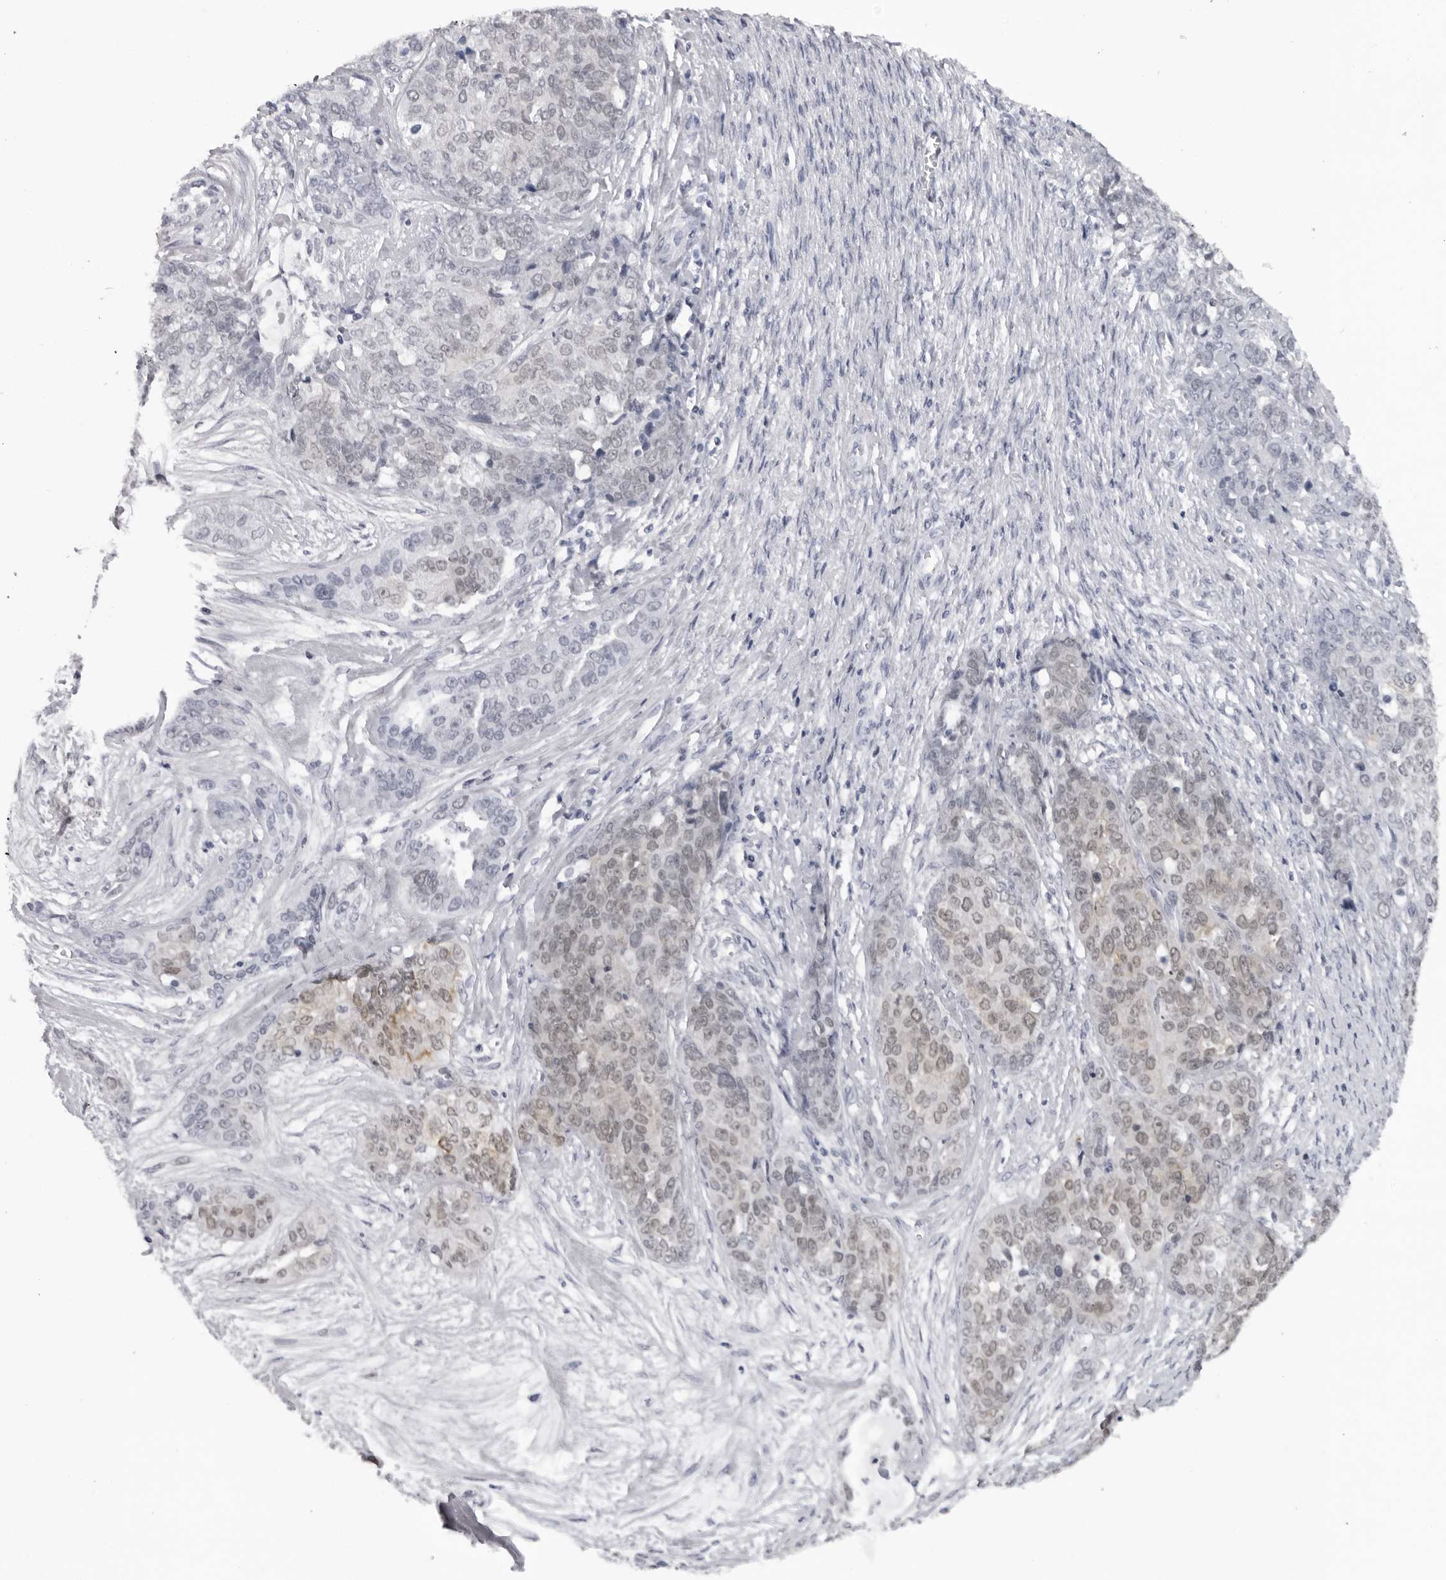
{"staining": {"intensity": "weak", "quantity": "25%-75%", "location": "nuclear"}, "tissue": "ovarian cancer", "cell_type": "Tumor cells", "image_type": "cancer", "snomed": [{"axis": "morphology", "description": "Cystadenocarcinoma, serous, NOS"}, {"axis": "topography", "description": "Ovary"}], "caption": "Weak nuclear protein expression is present in approximately 25%-75% of tumor cells in serous cystadenocarcinoma (ovarian).", "gene": "ESPN", "patient": {"sex": "female", "age": 44}}